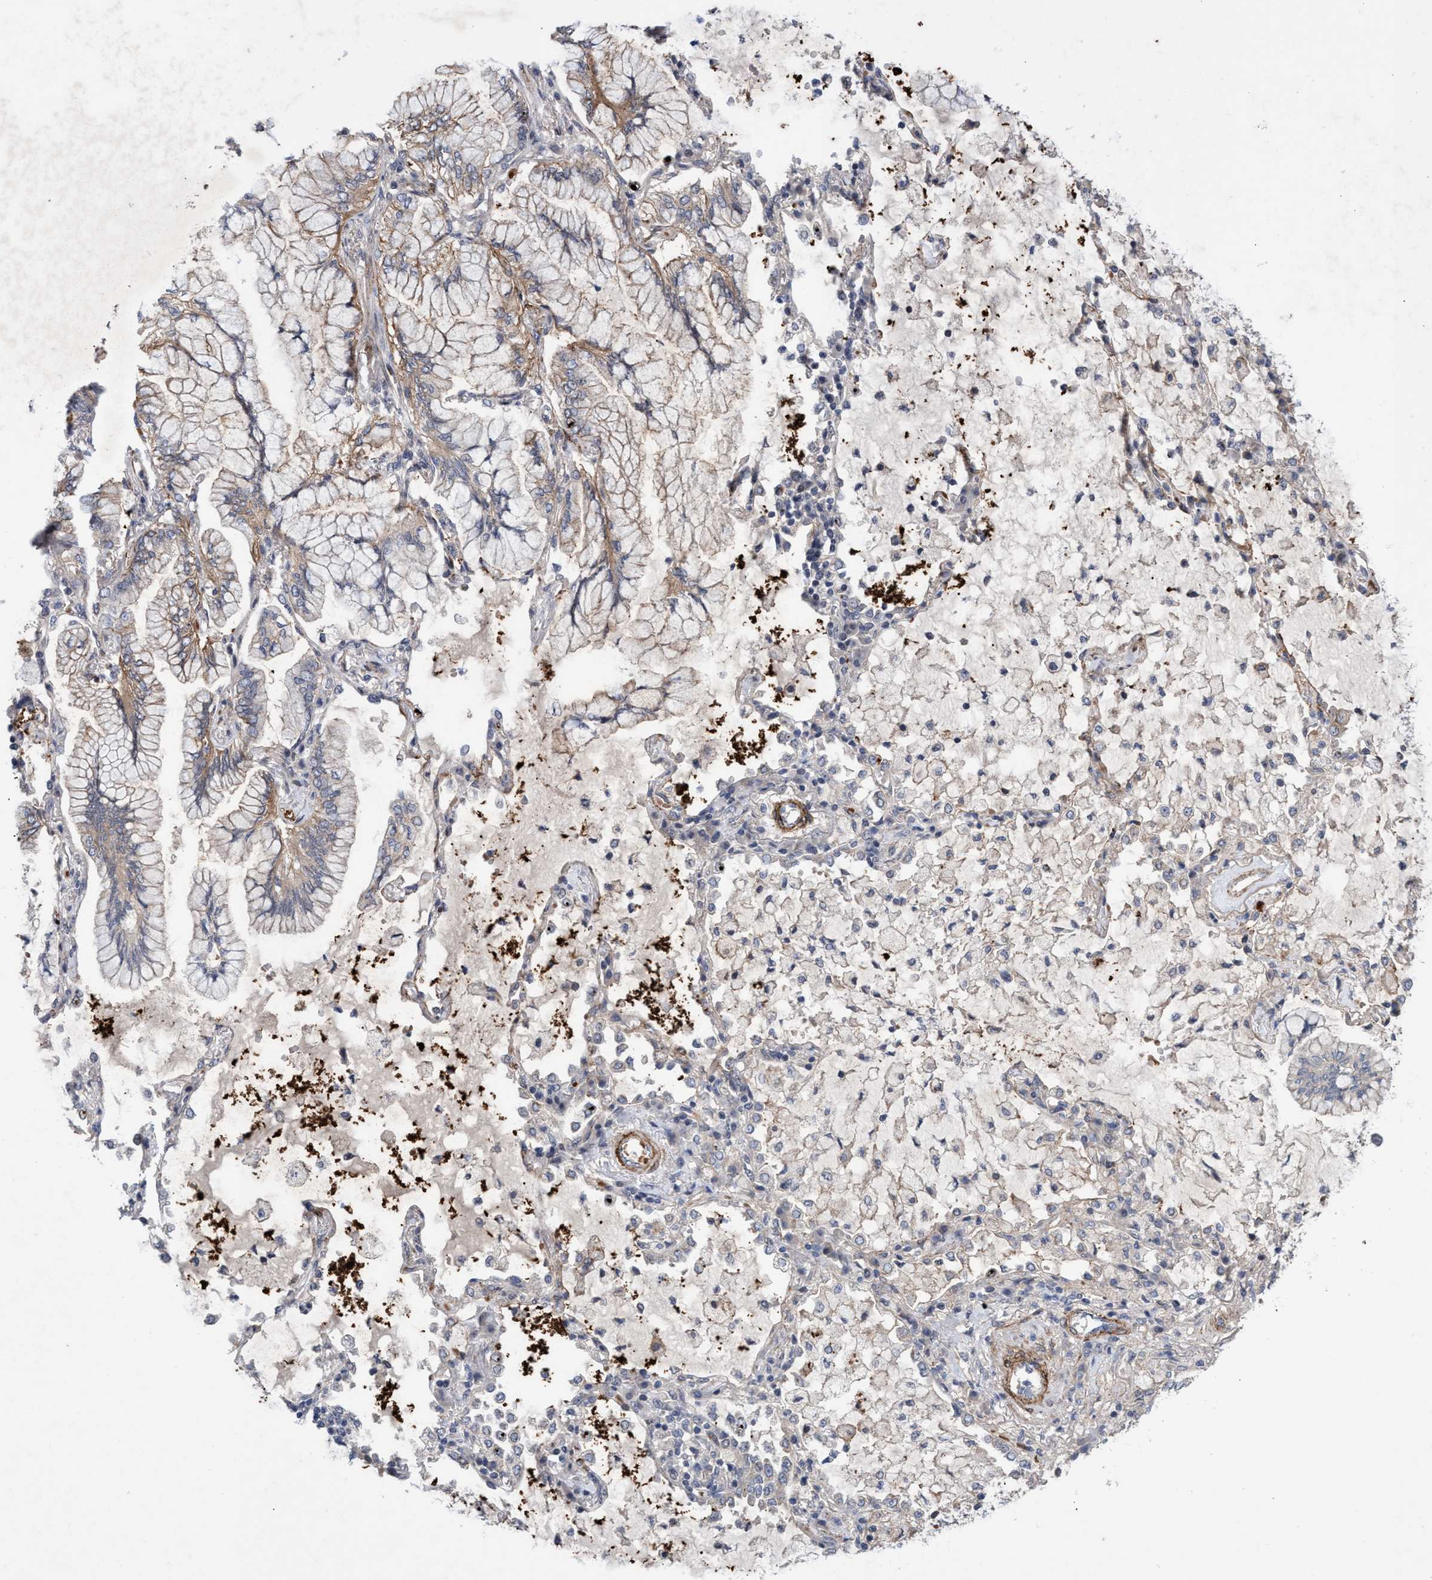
{"staining": {"intensity": "weak", "quantity": "25%-75%", "location": "cytoplasmic/membranous"}, "tissue": "lung cancer", "cell_type": "Tumor cells", "image_type": "cancer", "snomed": [{"axis": "morphology", "description": "Adenocarcinoma, NOS"}, {"axis": "topography", "description": "Lung"}], "caption": "A low amount of weak cytoplasmic/membranous staining is present in approximately 25%-75% of tumor cells in lung cancer tissue.", "gene": "ZNF750", "patient": {"sex": "female", "age": 70}}